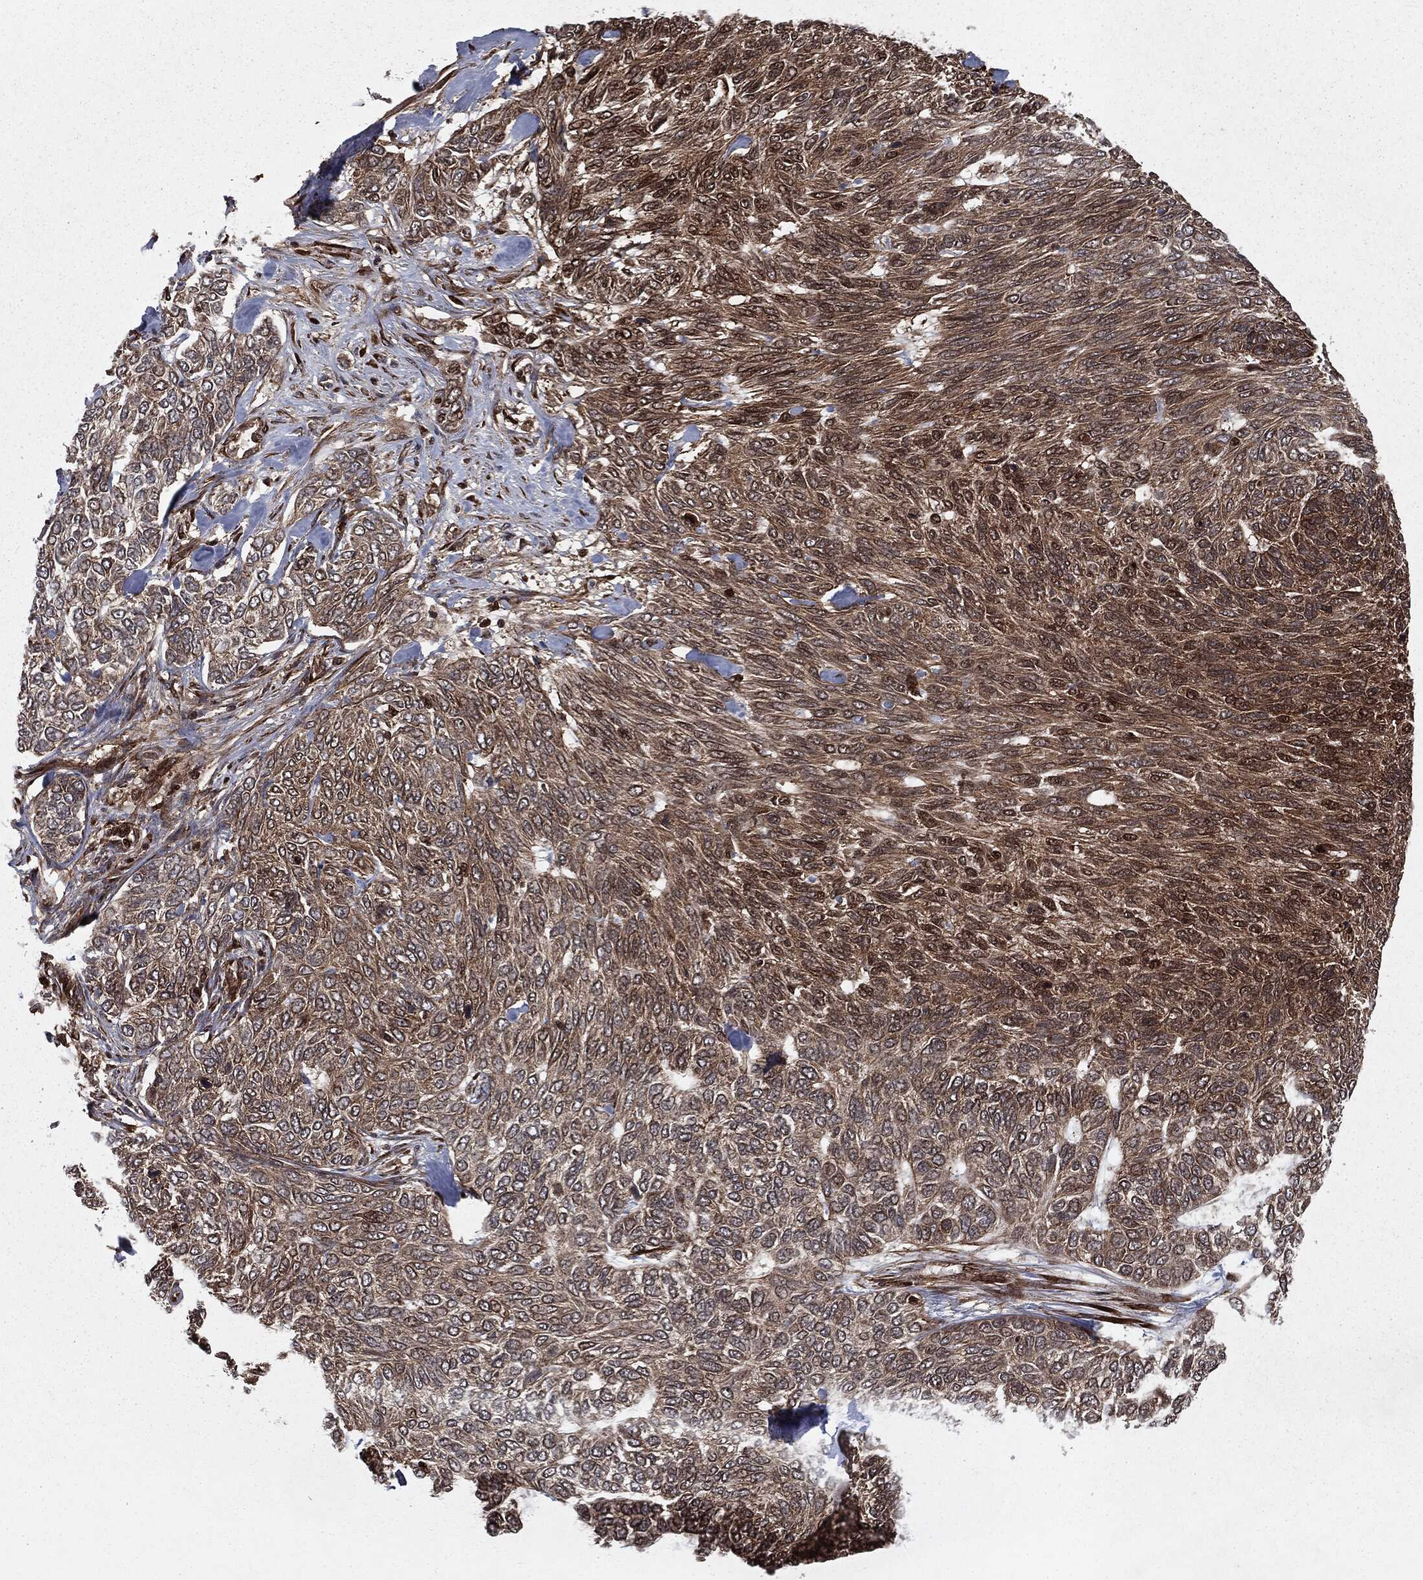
{"staining": {"intensity": "moderate", "quantity": "25%-75%", "location": "cytoplasmic/membranous"}, "tissue": "skin cancer", "cell_type": "Tumor cells", "image_type": "cancer", "snomed": [{"axis": "morphology", "description": "Basal cell carcinoma"}, {"axis": "topography", "description": "Skin"}], "caption": "Immunohistochemistry (IHC) micrograph of neoplastic tissue: skin cancer stained using immunohistochemistry (IHC) exhibits medium levels of moderate protein expression localized specifically in the cytoplasmic/membranous of tumor cells, appearing as a cytoplasmic/membranous brown color.", "gene": "RANBP9", "patient": {"sex": "female", "age": 65}}